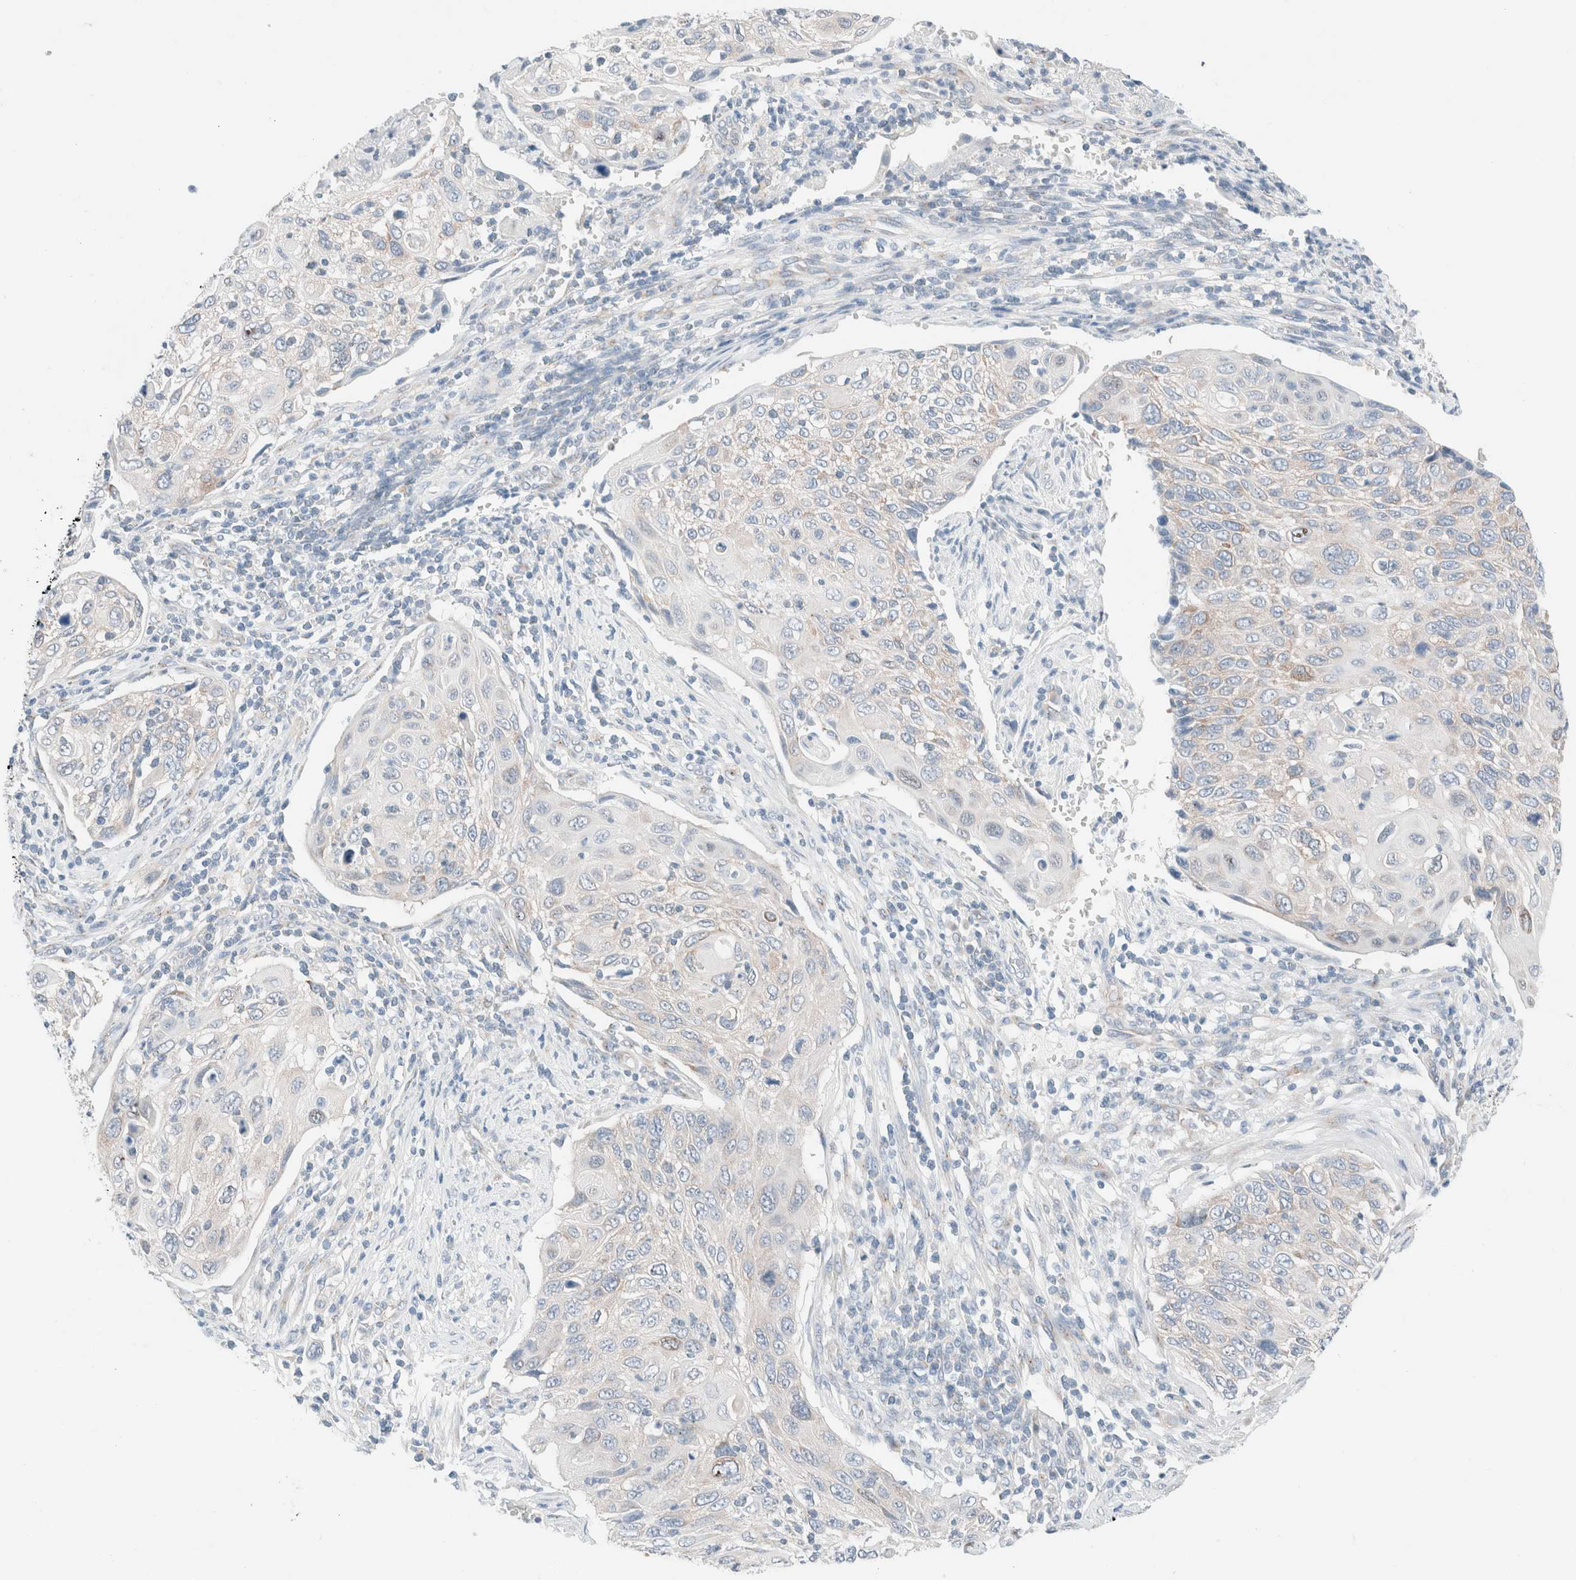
{"staining": {"intensity": "weak", "quantity": "<25%", "location": "cytoplasmic/membranous"}, "tissue": "cervical cancer", "cell_type": "Tumor cells", "image_type": "cancer", "snomed": [{"axis": "morphology", "description": "Squamous cell carcinoma, NOS"}, {"axis": "topography", "description": "Cervix"}], "caption": "Immunohistochemistry photomicrograph of neoplastic tissue: human cervical cancer (squamous cell carcinoma) stained with DAB (3,3'-diaminobenzidine) shows no significant protein expression in tumor cells.", "gene": "CASC3", "patient": {"sex": "female", "age": 70}}